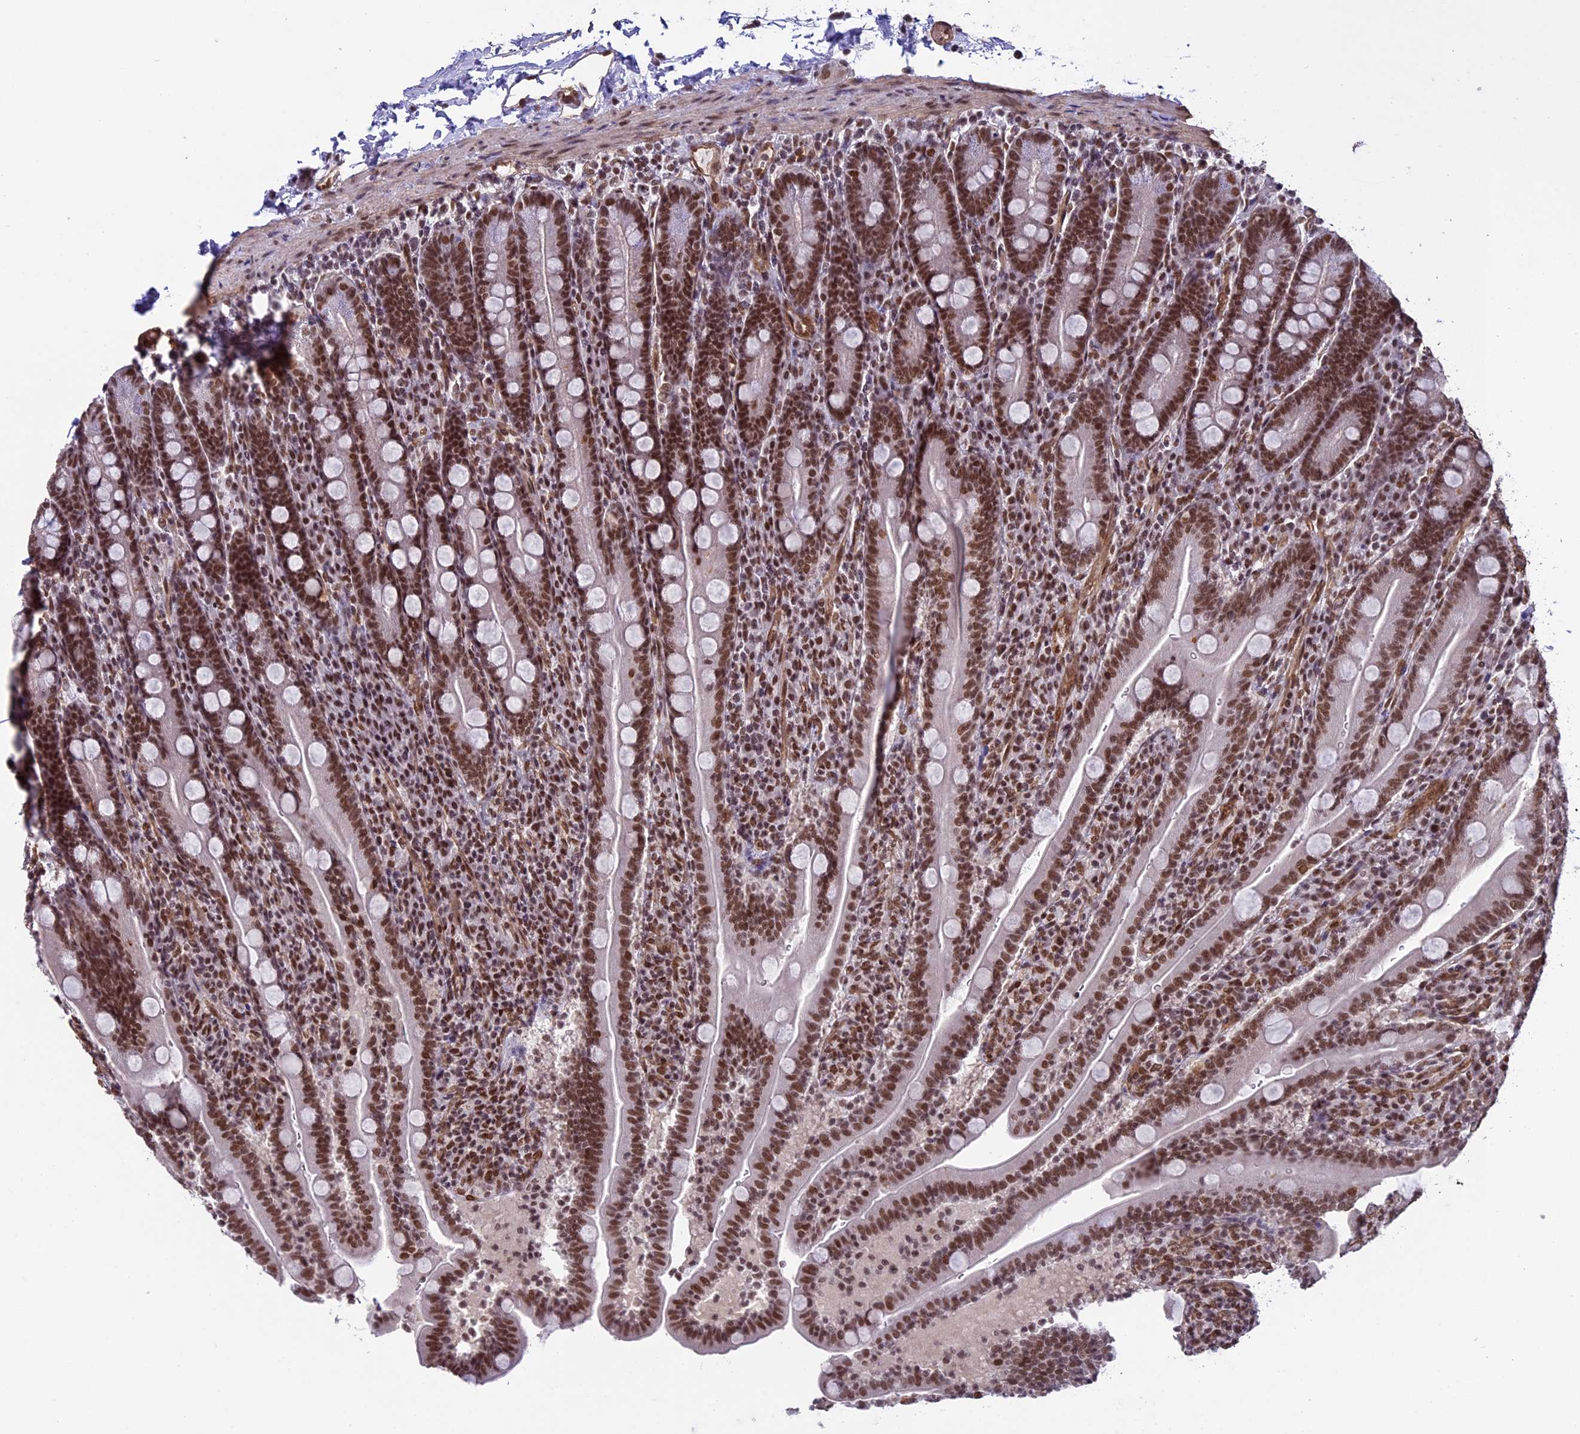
{"staining": {"intensity": "moderate", "quantity": ">75%", "location": "nuclear"}, "tissue": "duodenum", "cell_type": "Glandular cells", "image_type": "normal", "snomed": [{"axis": "morphology", "description": "Normal tissue, NOS"}, {"axis": "topography", "description": "Duodenum"}], "caption": "IHC histopathology image of benign duodenum stained for a protein (brown), which demonstrates medium levels of moderate nuclear positivity in about >75% of glandular cells.", "gene": "MPHOSPH8", "patient": {"sex": "male", "age": 35}}